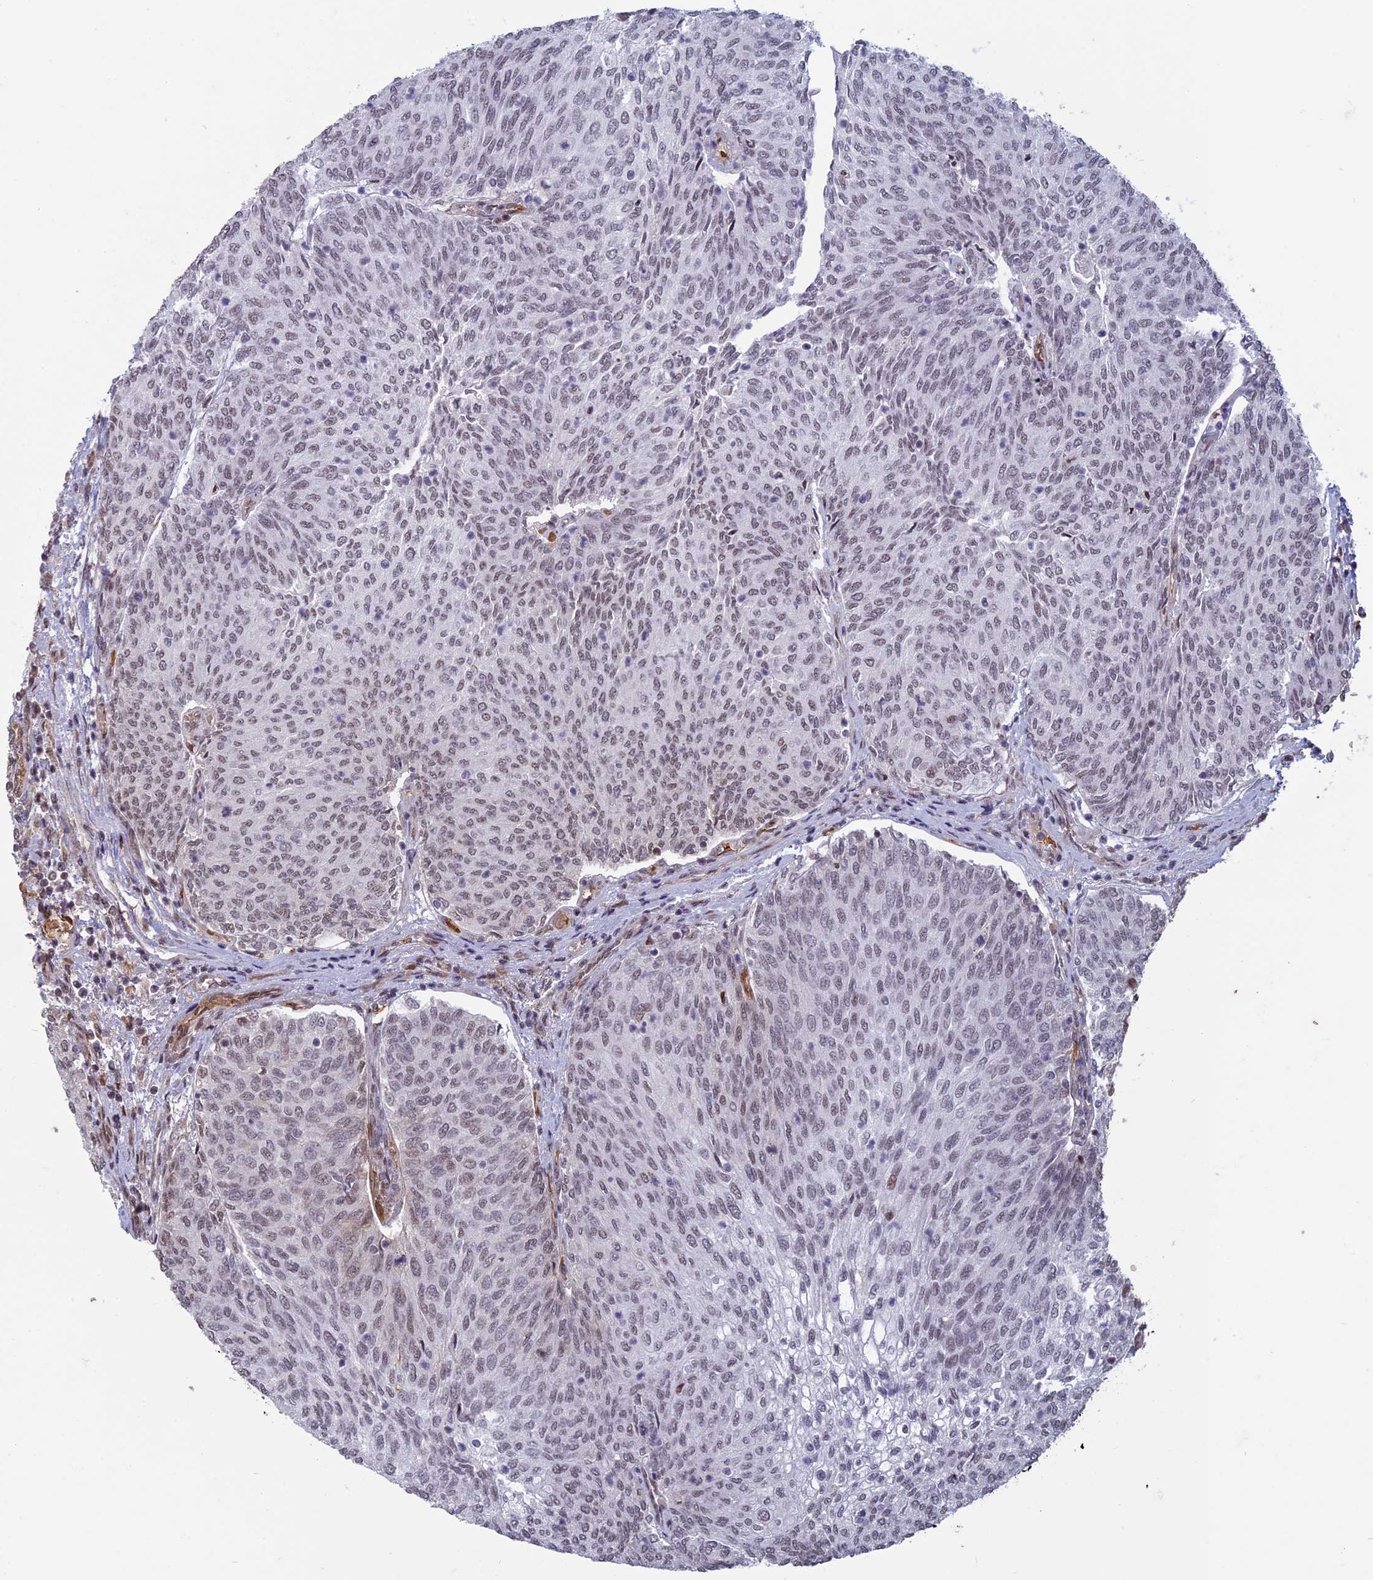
{"staining": {"intensity": "moderate", "quantity": "25%-75%", "location": "nuclear"}, "tissue": "urothelial cancer", "cell_type": "Tumor cells", "image_type": "cancer", "snomed": [{"axis": "morphology", "description": "Urothelial carcinoma, High grade"}, {"axis": "topography", "description": "Urinary bladder"}], "caption": "Urothelial carcinoma (high-grade) tissue exhibits moderate nuclear staining in about 25%-75% of tumor cells (Brightfield microscopy of DAB IHC at high magnification).", "gene": "MFAP1", "patient": {"sex": "female", "age": 79}}